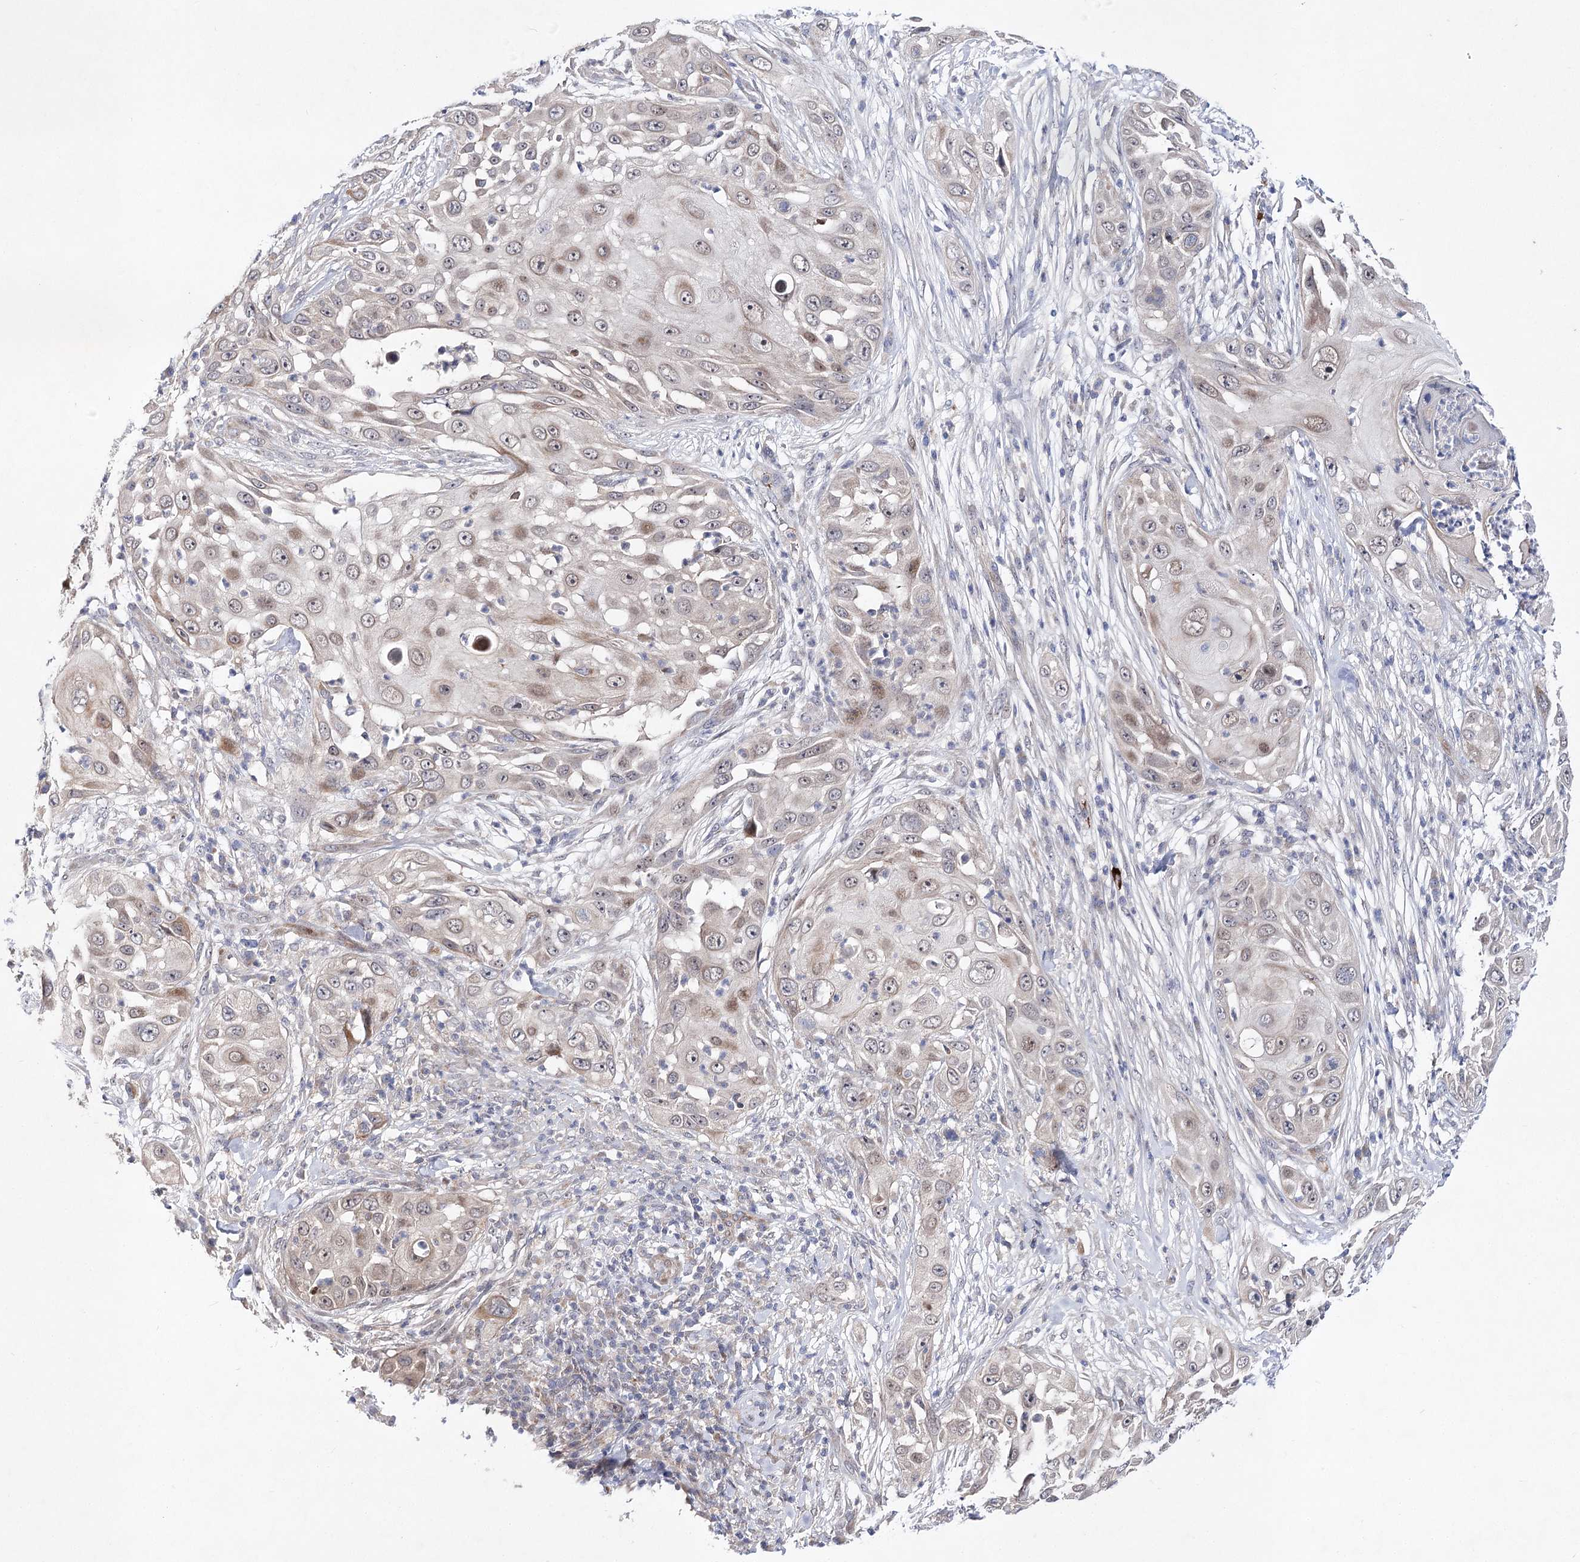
{"staining": {"intensity": "weak", "quantity": "25%-75%", "location": "cytoplasmic/membranous"}, "tissue": "skin cancer", "cell_type": "Tumor cells", "image_type": "cancer", "snomed": [{"axis": "morphology", "description": "Squamous cell carcinoma, NOS"}, {"axis": "topography", "description": "Skin"}], "caption": "A photomicrograph of human skin cancer stained for a protein shows weak cytoplasmic/membranous brown staining in tumor cells.", "gene": "ARHGAP32", "patient": {"sex": "female", "age": 44}}